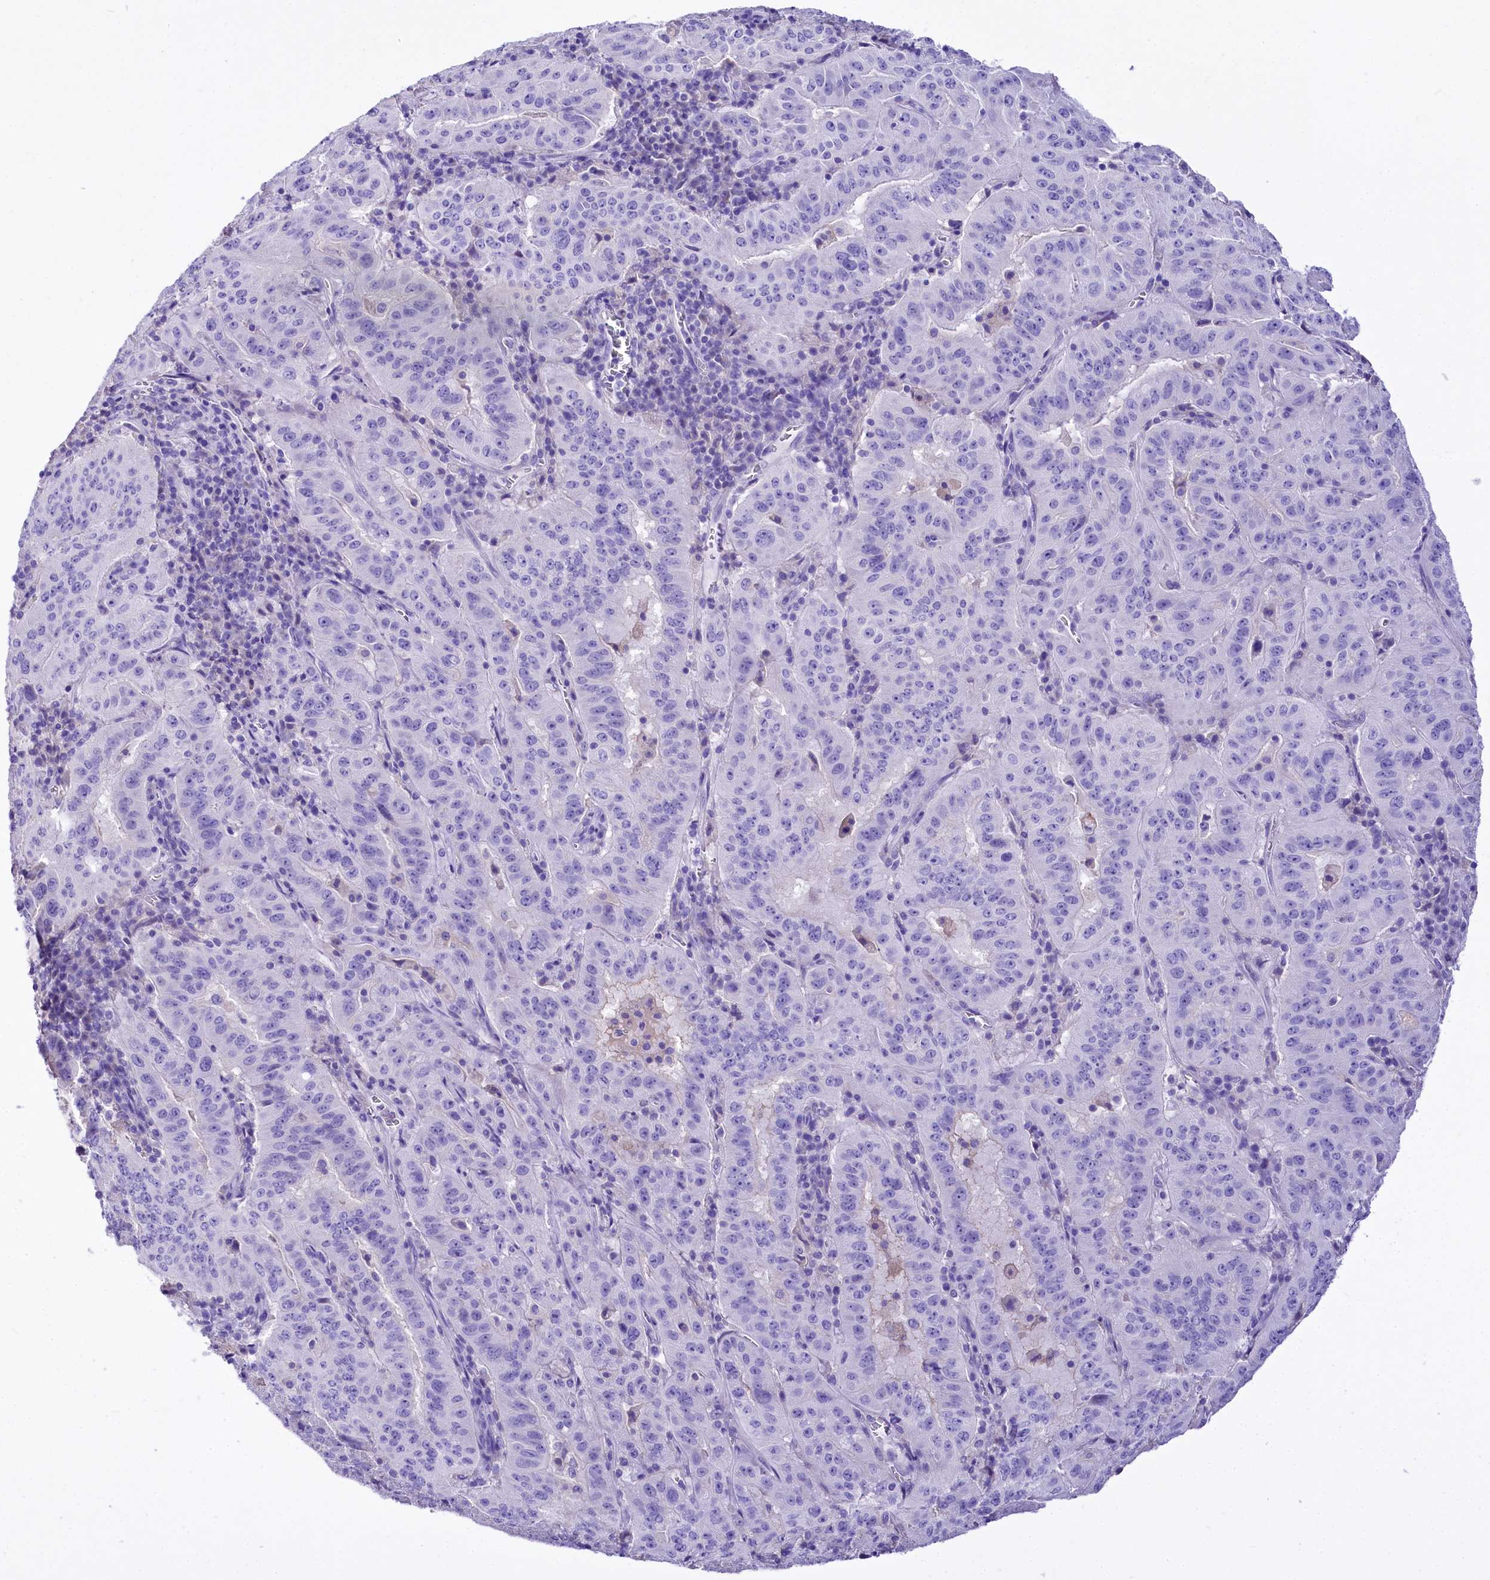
{"staining": {"intensity": "negative", "quantity": "none", "location": "none"}, "tissue": "pancreatic cancer", "cell_type": "Tumor cells", "image_type": "cancer", "snomed": [{"axis": "morphology", "description": "Adenocarcinoma, NOS"}, {"axis": "topography", "description": "Pancreas"}], "caption": "Immunohistochemical staining of human pancreatic cancer exhibits no significant staining in tumor cells.", "gene": "A2ML1", "patient": {"sex": "male", "age": 63}}